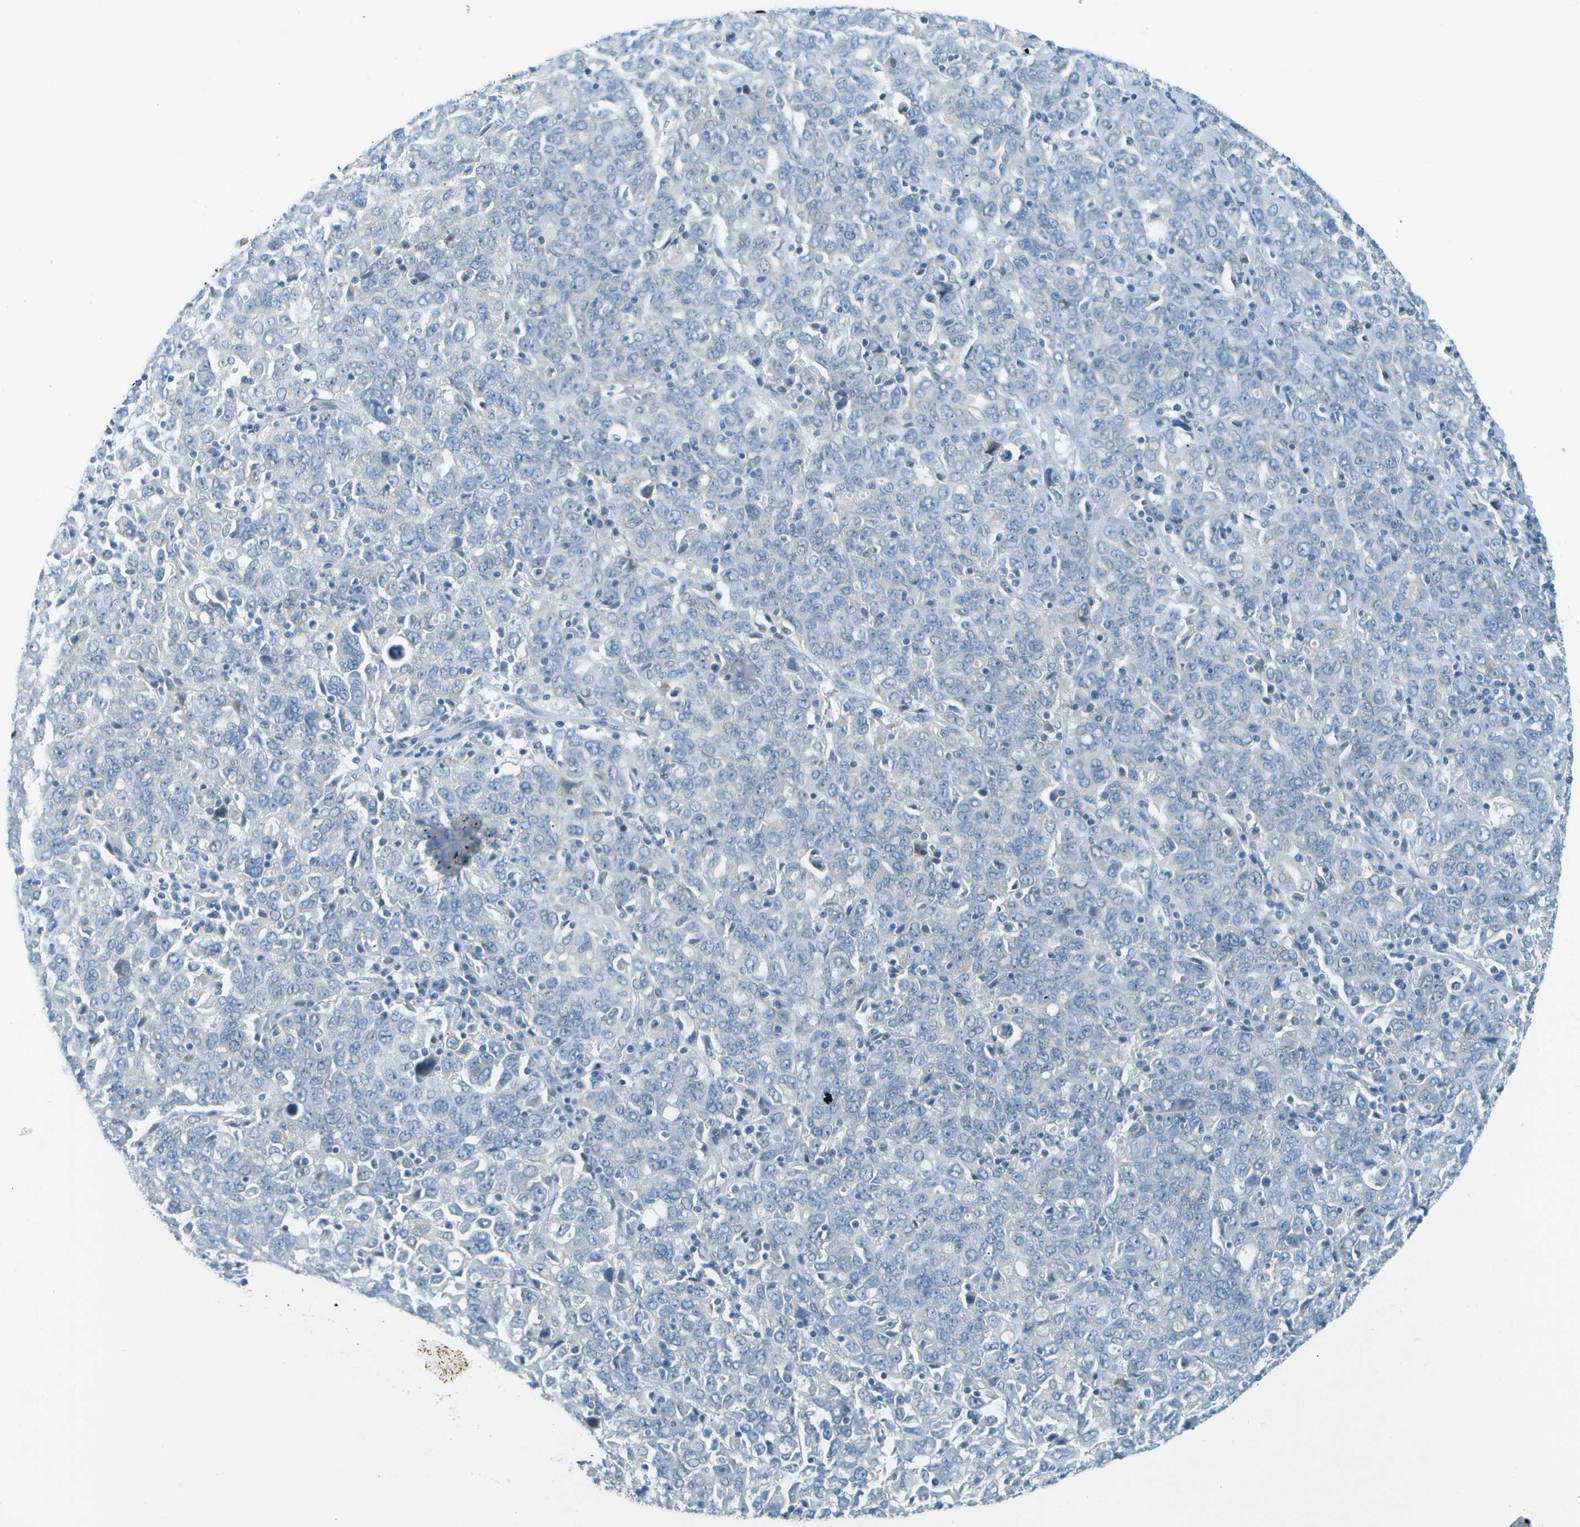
{"staining": {"intensity": "negative", "quantity": "none", "location": "none"}, "tissue": "ovarian cancer", "cell_type": "Tumor cells", "image_type": "cancer", "snomed": [{"axis": "morphology", "description": "Carcinoma, endometroid"}, {"axis": "topography", "description": "Ovary"}], "caption": "Tumor cells show no significant staining in ovarian endometroid carcinoma.", "gene": "SMYD5", "patient": {"sex": "female", "age": 62}}